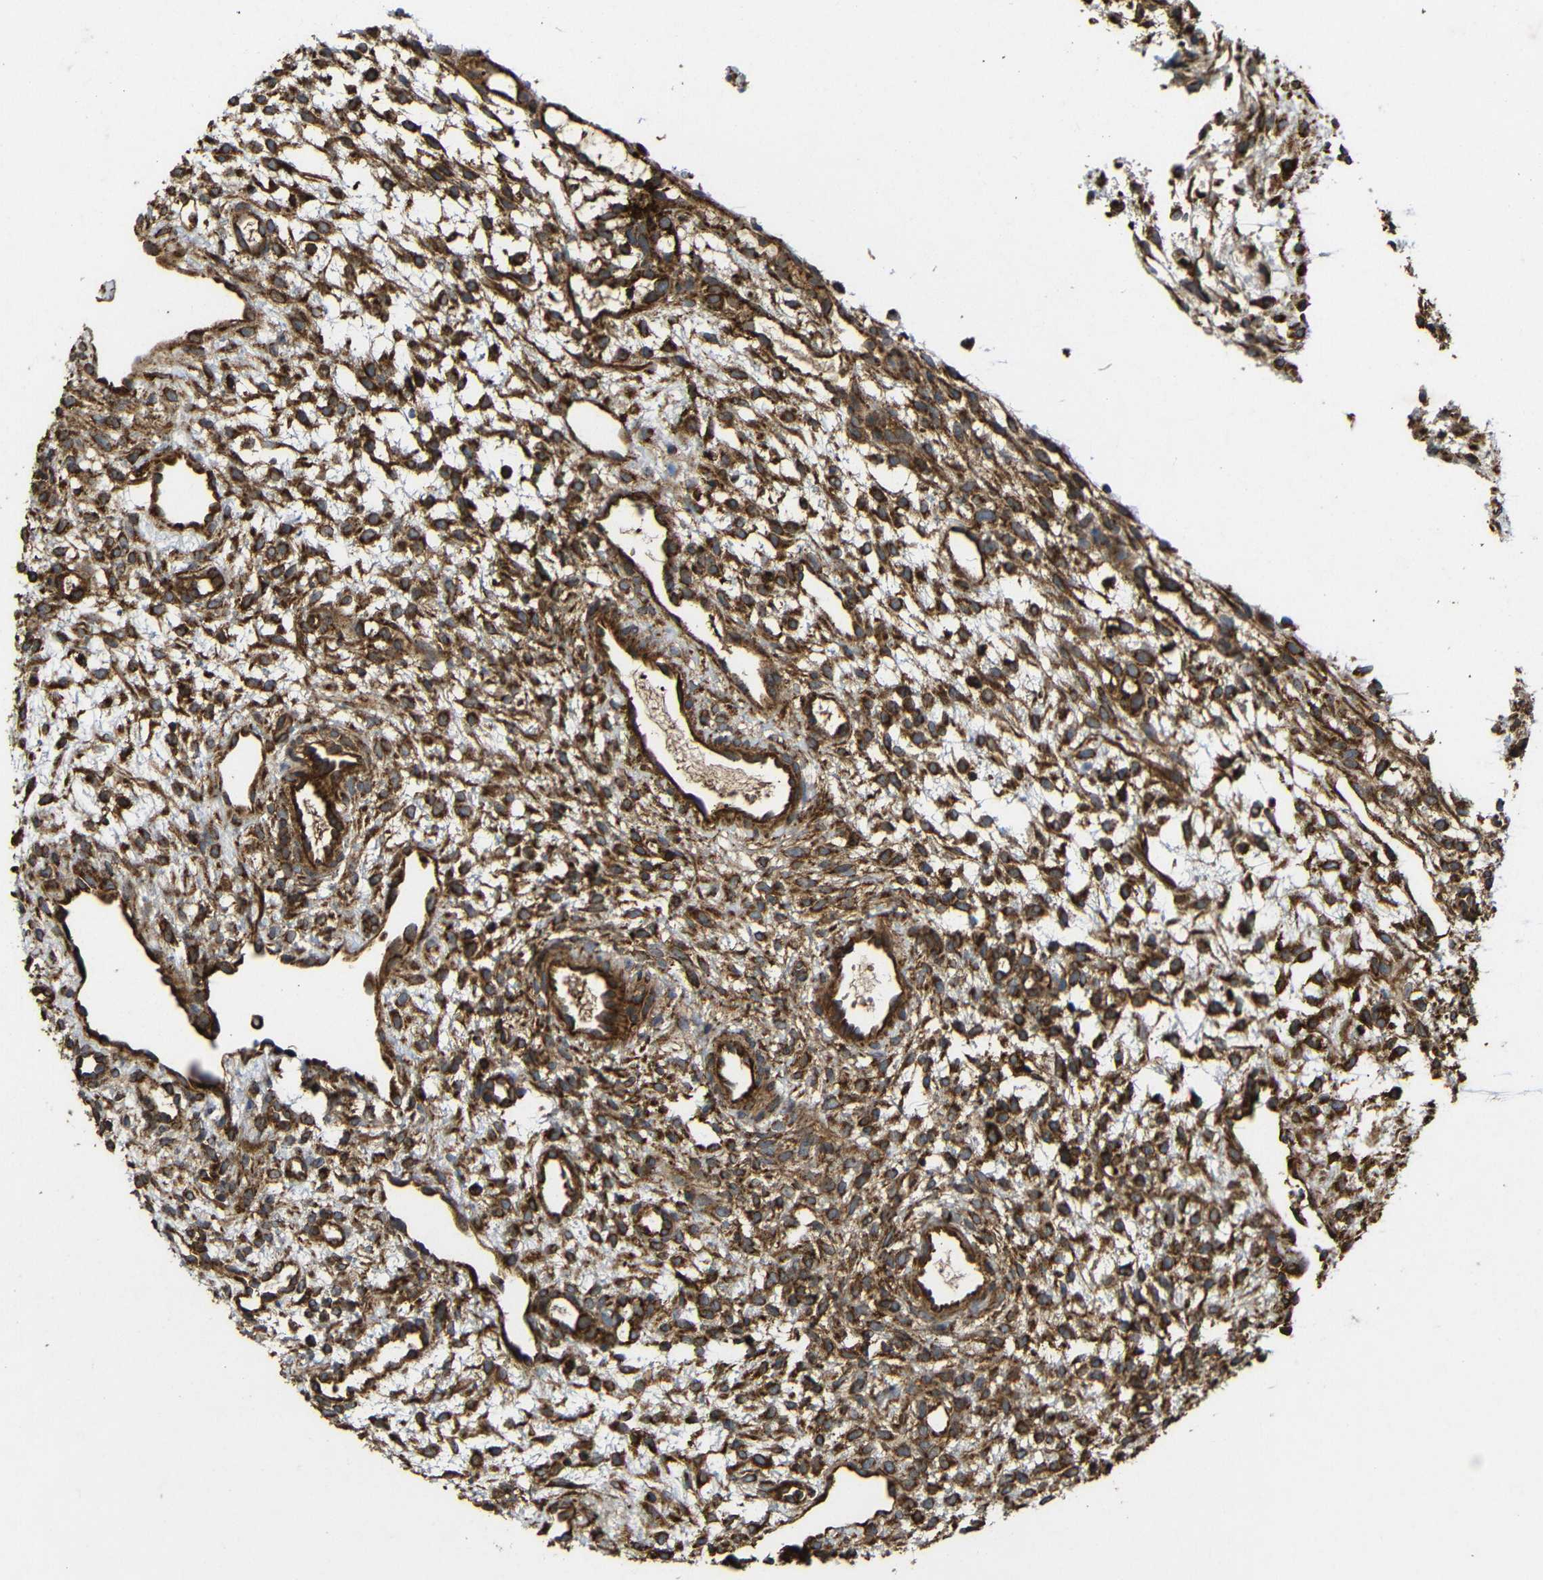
{"staining": {"intensity": "moderate", "quantity": ">75%", "location": "cytoplasmic/membranous"}, "tissue": "ovary", "cell_type": "Follicle cells", "image_type": "normal", "snomed": [{"axis": "morphology", "description": "Normal tissue, NOS"}, {"axis": "morphology", "description": "Cyst, NOS"}, {"axis": "topography", "description": "Ovary"}], "caption": "Immunohistochemical staining of benign human ovary displays moderate cytoplasmic/membranous protein expression in about >75% of follicle cells.", "gene": "EIF2S1", "patient": {"sex": "female", "age": 18}}